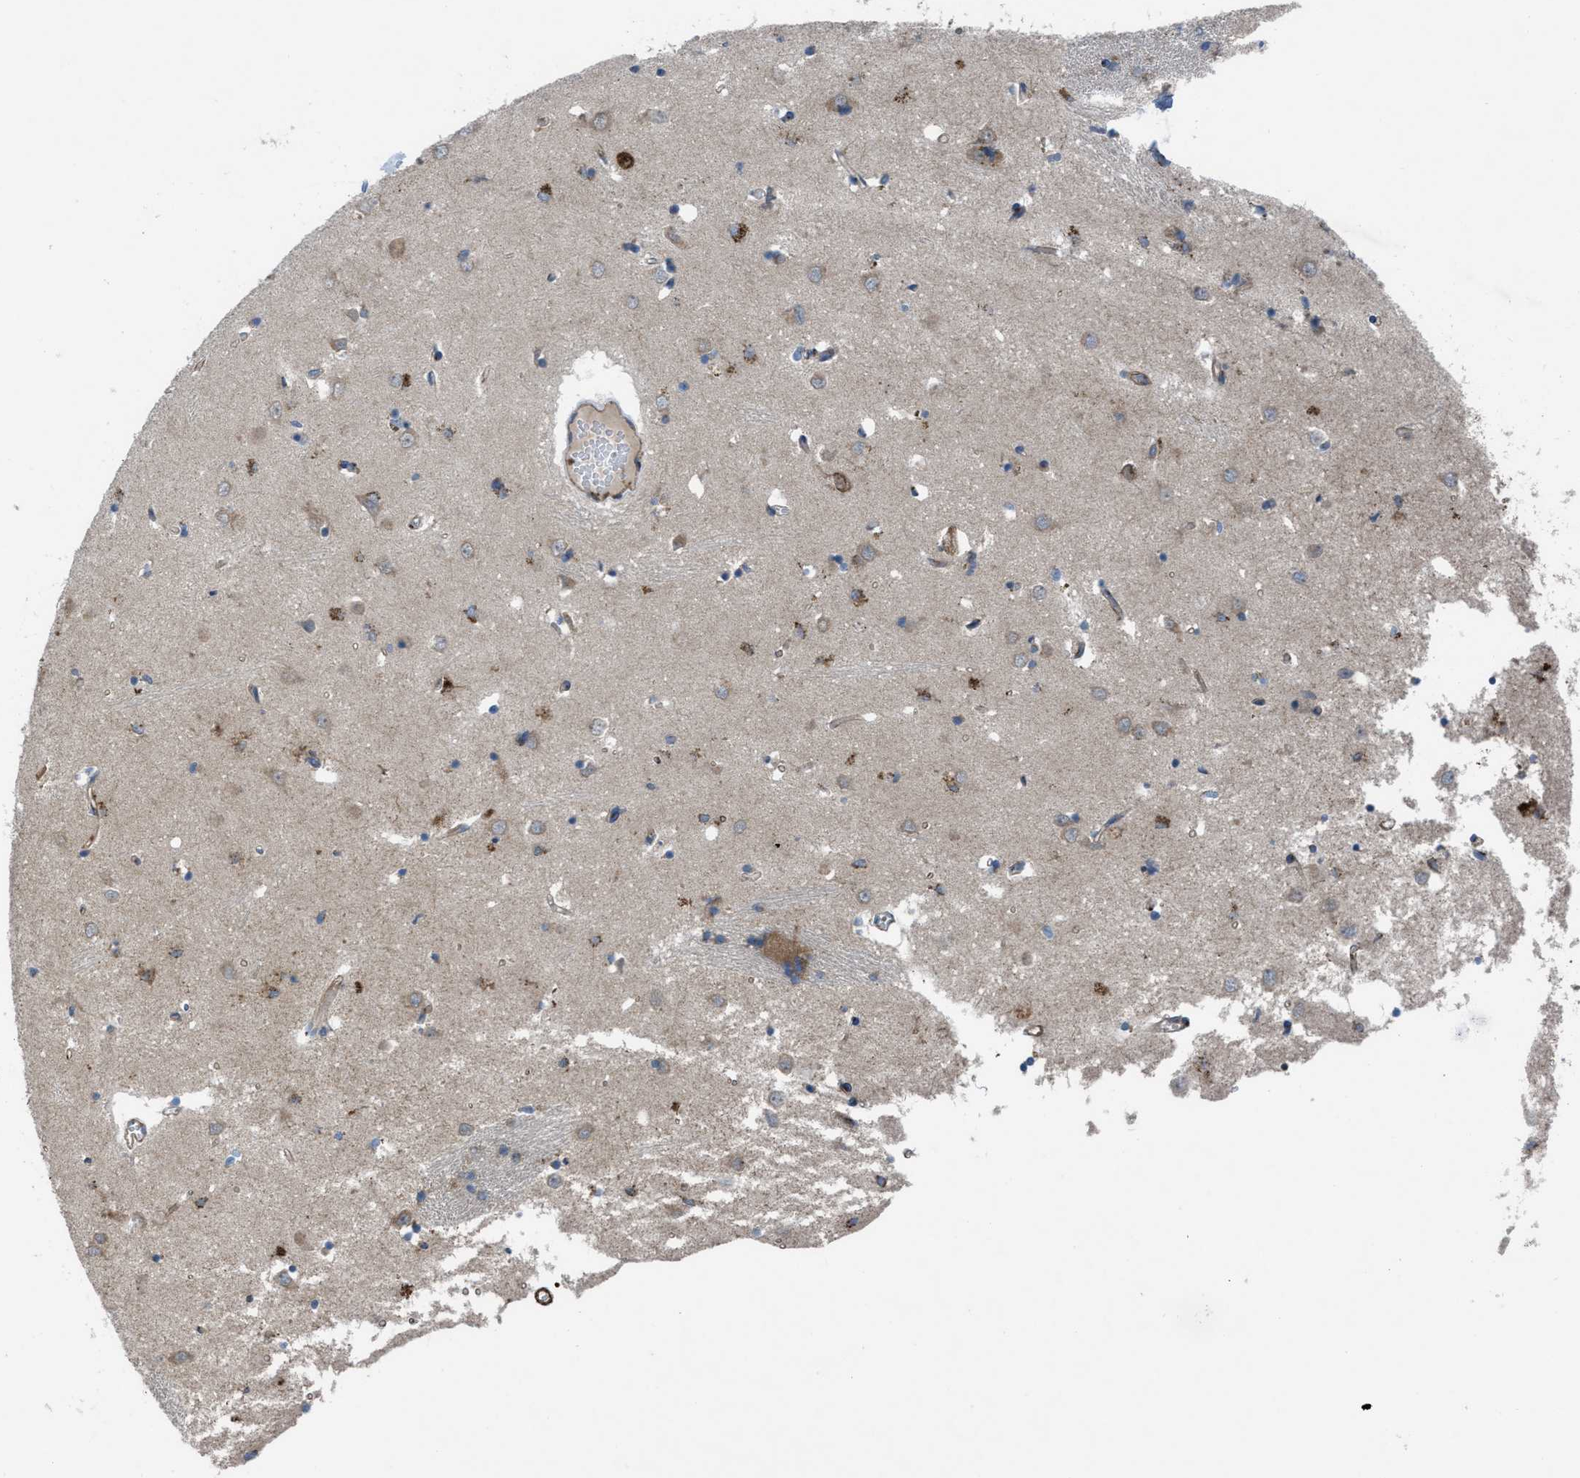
{"staining": {"intensity": "moderate", "quantity": "<25%", "location": "cytoplasmic/membranous"}, "tissue": "caudate", "cell_type": "Glial cells", "image_type": "normal", "snomed": [{"axis": "morphology", "description": "Normal tissue, NOS"}, {"axis": "topography", "description": "Lateral ventricle wall"}], "caption": "Caudate stained with a brown dye shows moderate cytoplasmic/membranous positive staining in approximately <25% of glial cells.", "gene": "SLC6A9", "patient": {"sex": "female", "age": 19}}